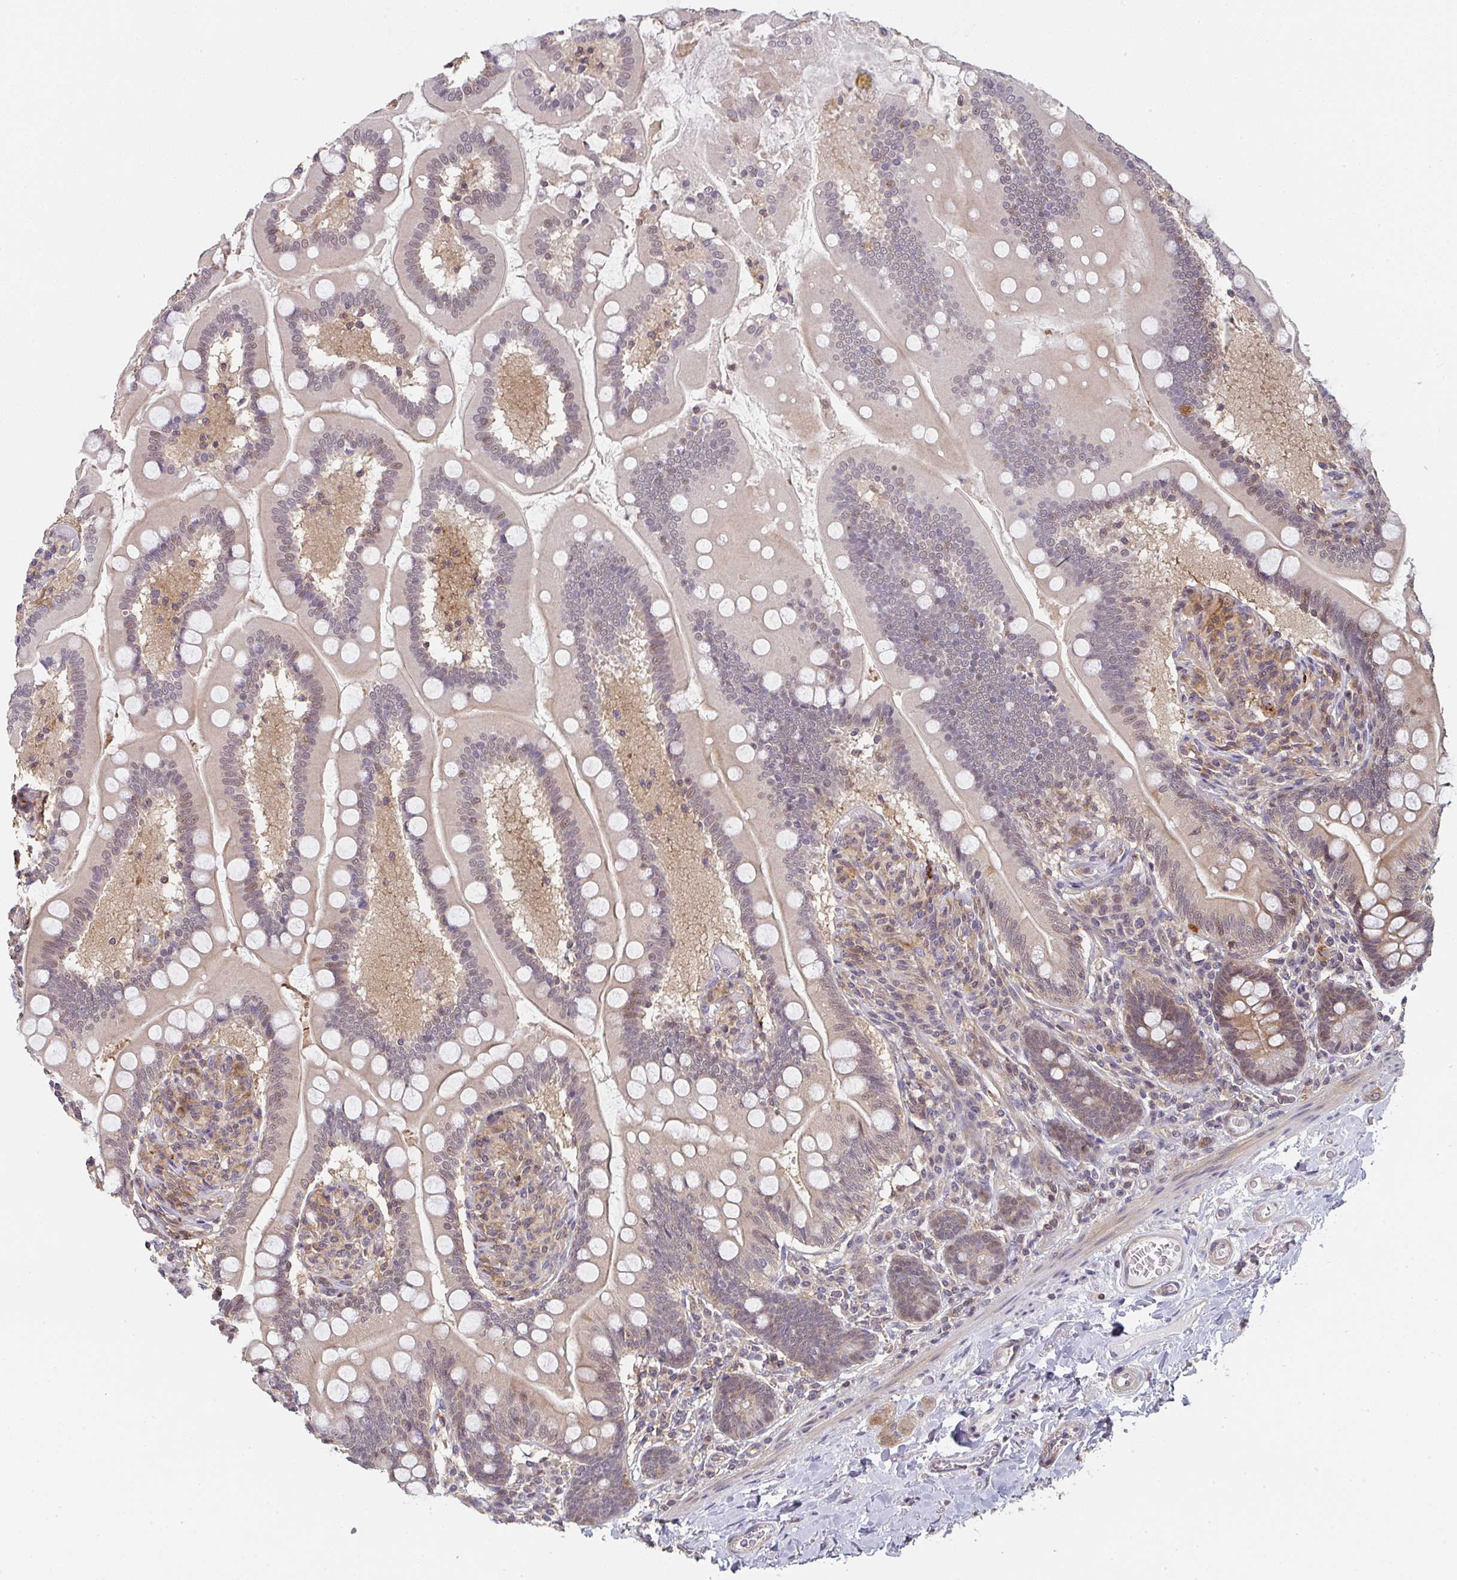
{"staining": {"intensity": "moderate", "quantity": "25%-75%", "location": "cytoplasmic/membranous,nuclear"}, "tissue": "small intestine", "cell_type": "Glandular cells", "image_type": "normal", "snomed": [{"axis": "morphology", "description": "Normal tissue, NOS"}, {"axis": "topography", "description": "Small intestine"}], "caption": "A high-resolution photomicrograph shows immunohistochemistry (IHC) staining of benign small intestine, which demonstrates moderate cytoplasmic/membranous,nuclear positivity in about 25%-75% of glandular cells. (DAB IHC with brightfield microscopy, high magnification).", "gene": "RANGRF", "patient": {"sex": "female", "age": 64}}